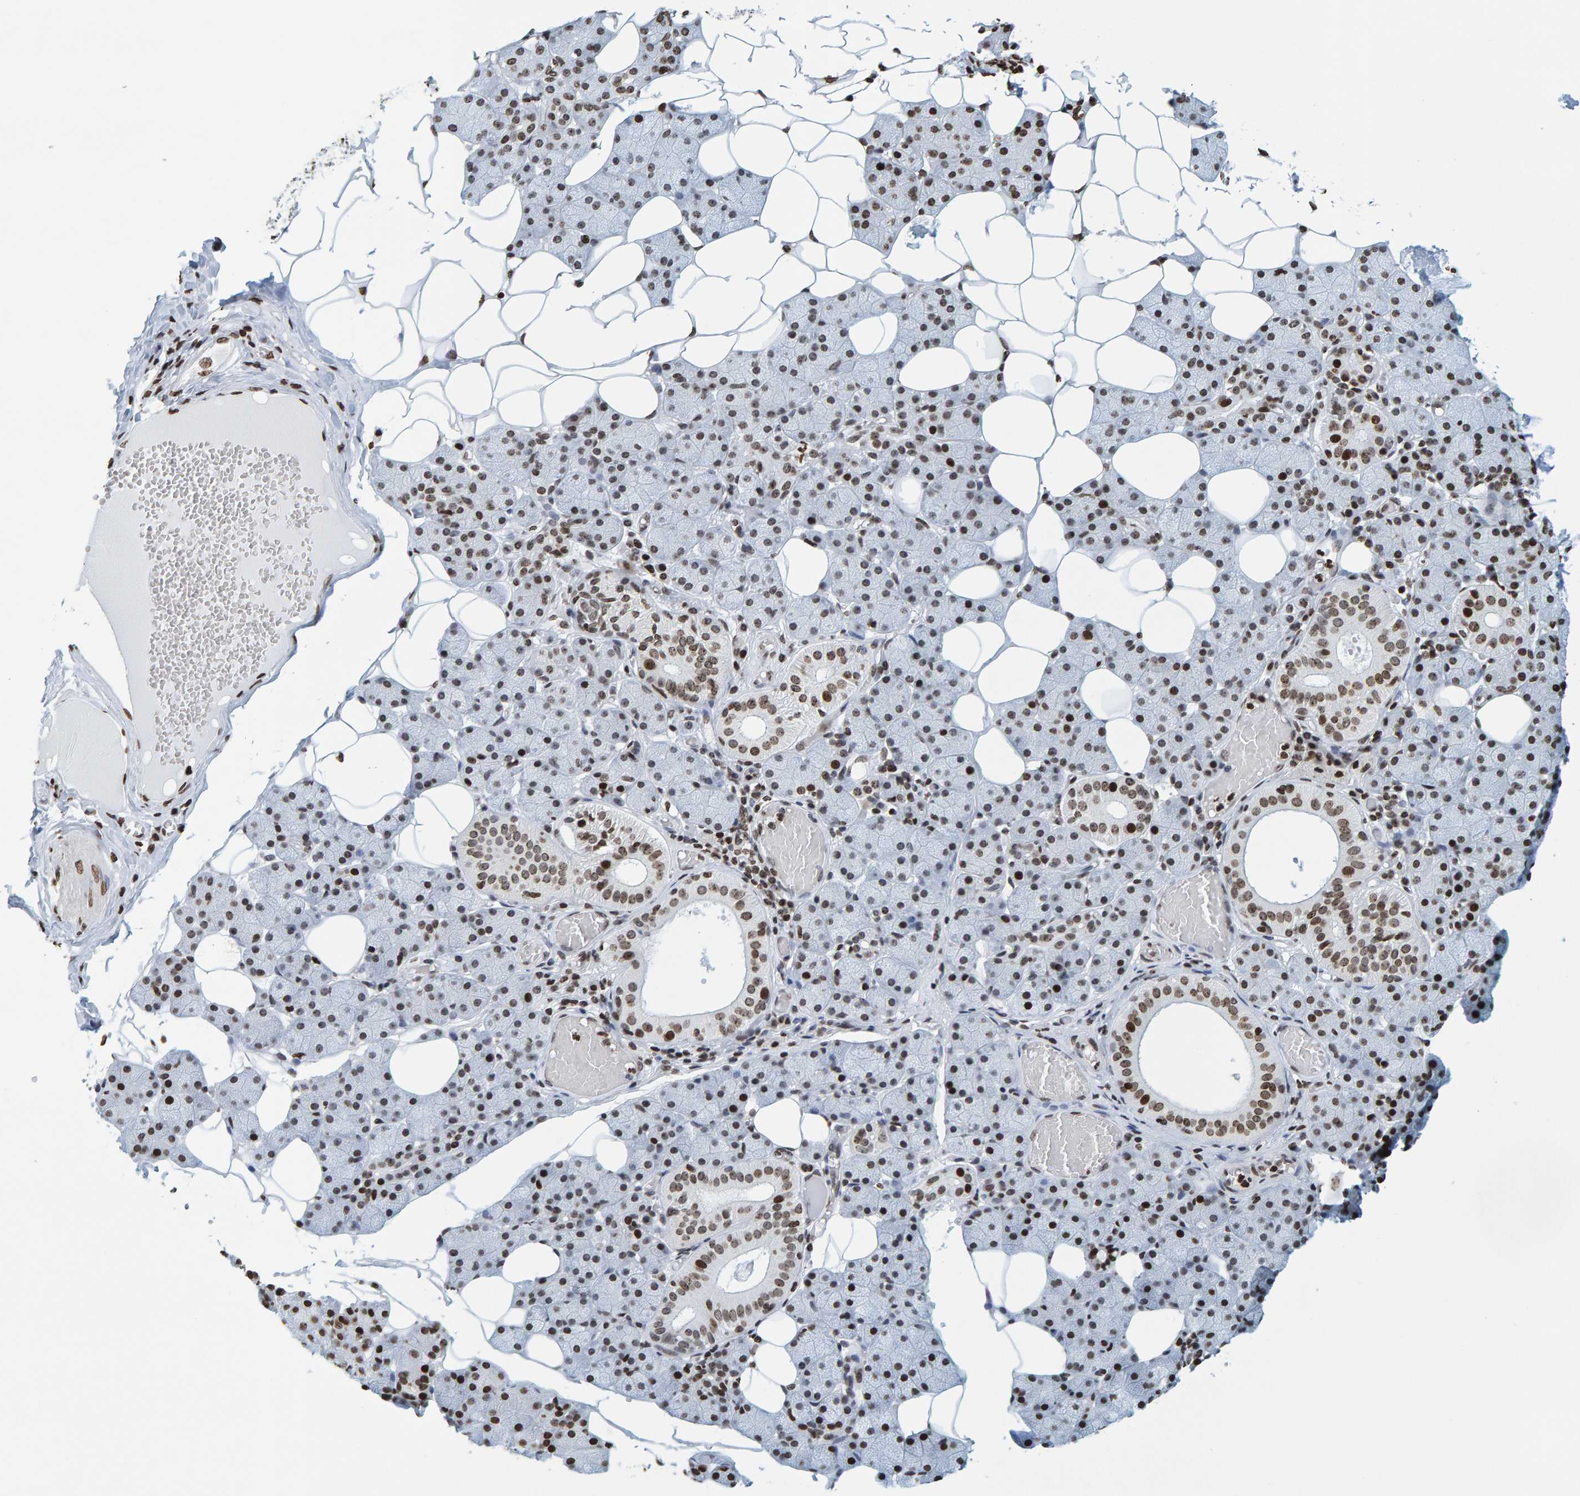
{"staining": {"intensity": "strong", "quantity": ">75%", "location": "nuclear"}, "tissue": "salivary gland", "cell_type": "Glandular cells", "image_type": "normal", "snomed": [{"axis": "morphology", "description": "Normal tissue, NOS"}, {"axis": "topography", "description": "Salivary gland"}], "caption": "Immunohistochemistry (IHC) photomicrograph of benign salivary gland: salivary gland stained using immunohistochemistry exhibits high levels of strong protein expression localized specifically in the nuclear of glandular cells, appearing as a nuclear brown color.", "gene": "BRF2", "patient": {"sex": "female", "age": 33}}